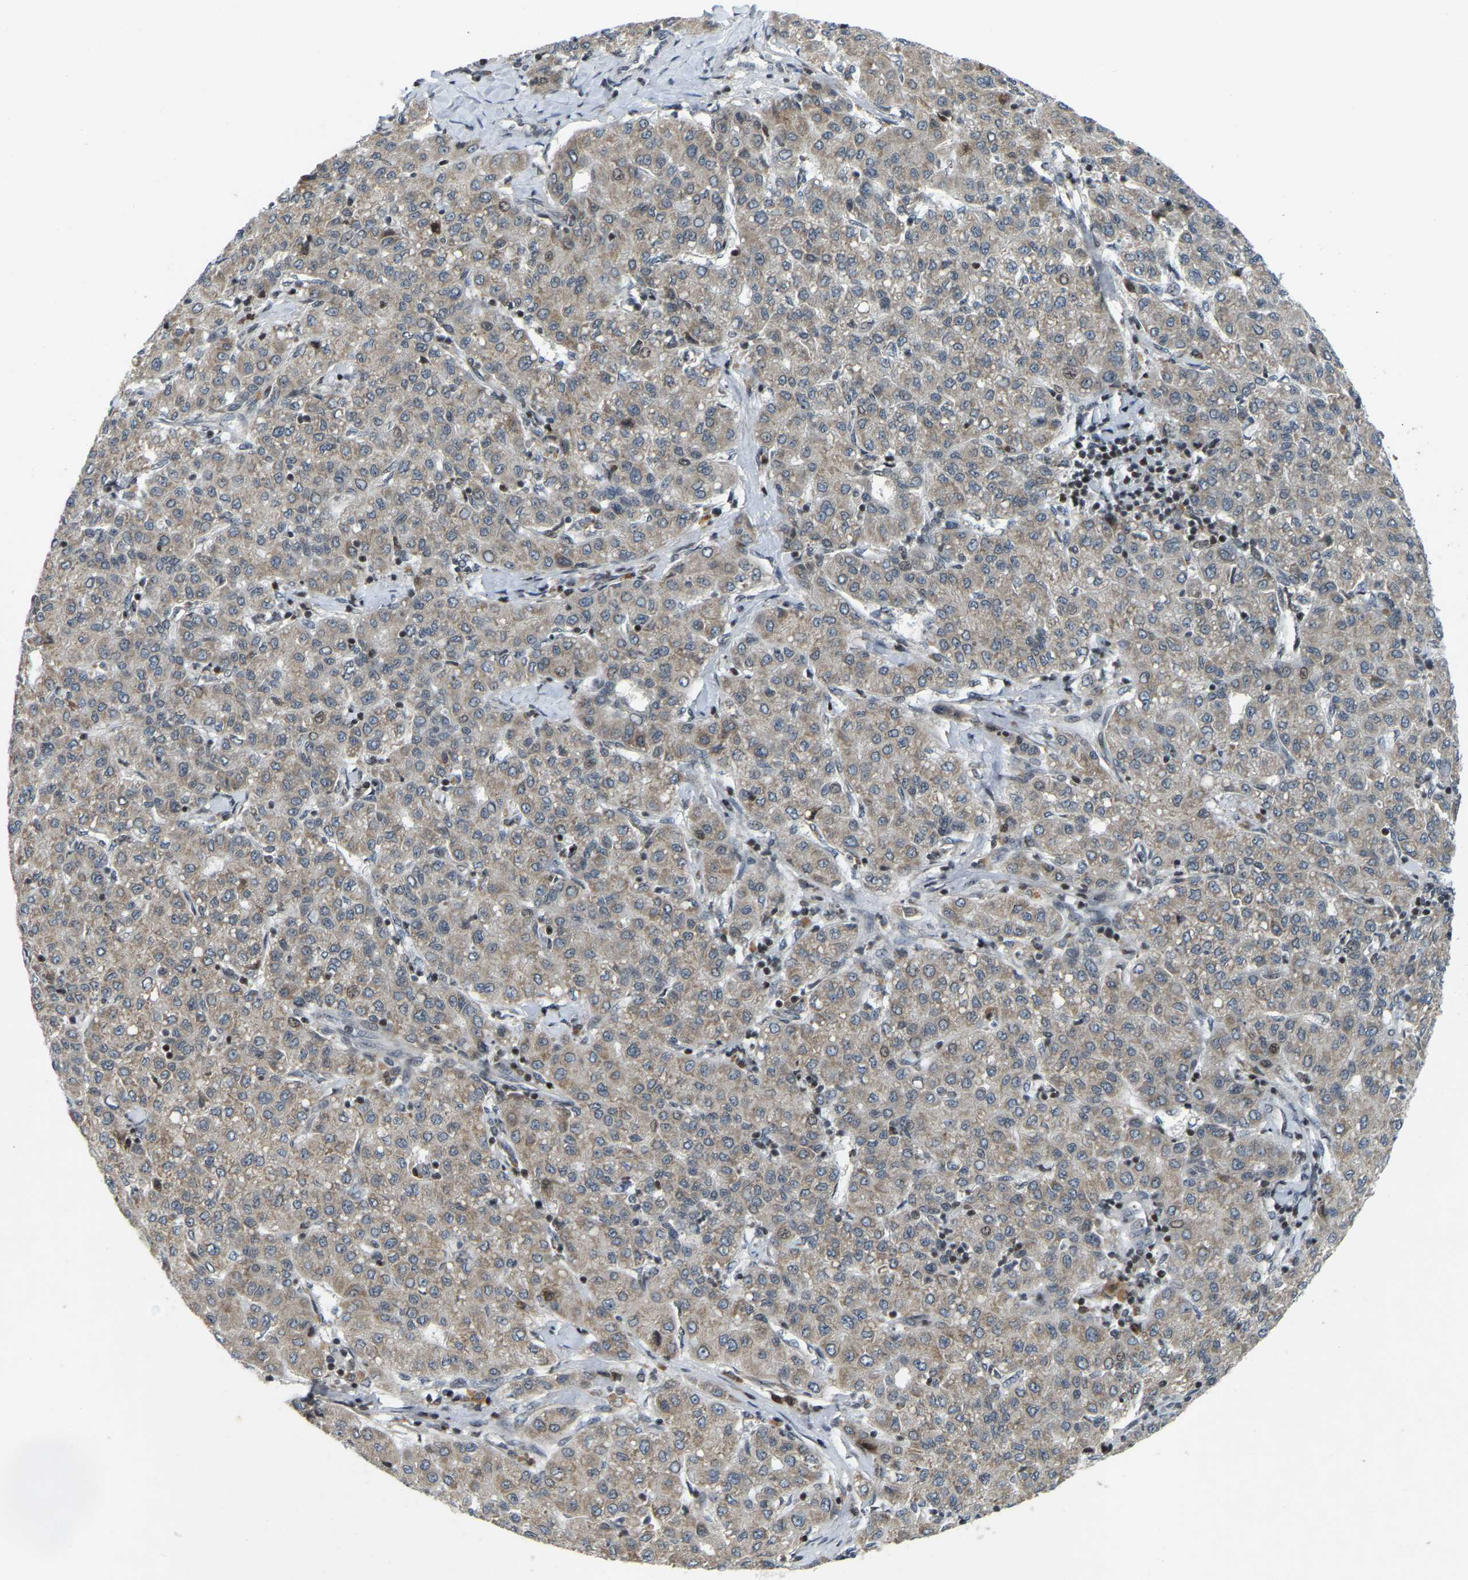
{"staining": {"intensity": "weak", "quantity": ">75%", "location": "cytoplasmic/membranous"}, "tissue": "liver cancer", "cell_type": "Tumor cells", "image_type": "cancer", "snomed": [{"axis": "morphology", "description": "Carcinoma, Hepatocellular, NOS"}, {"axis": "topography", "description": "Liver"}], "caption": "Liver cancer (hepatocellular carcinoma) stained with a protein marker reveals weak staining in tumor cells.", "gene": "PARL", "patient": {"sex": "male", "age": 65}}